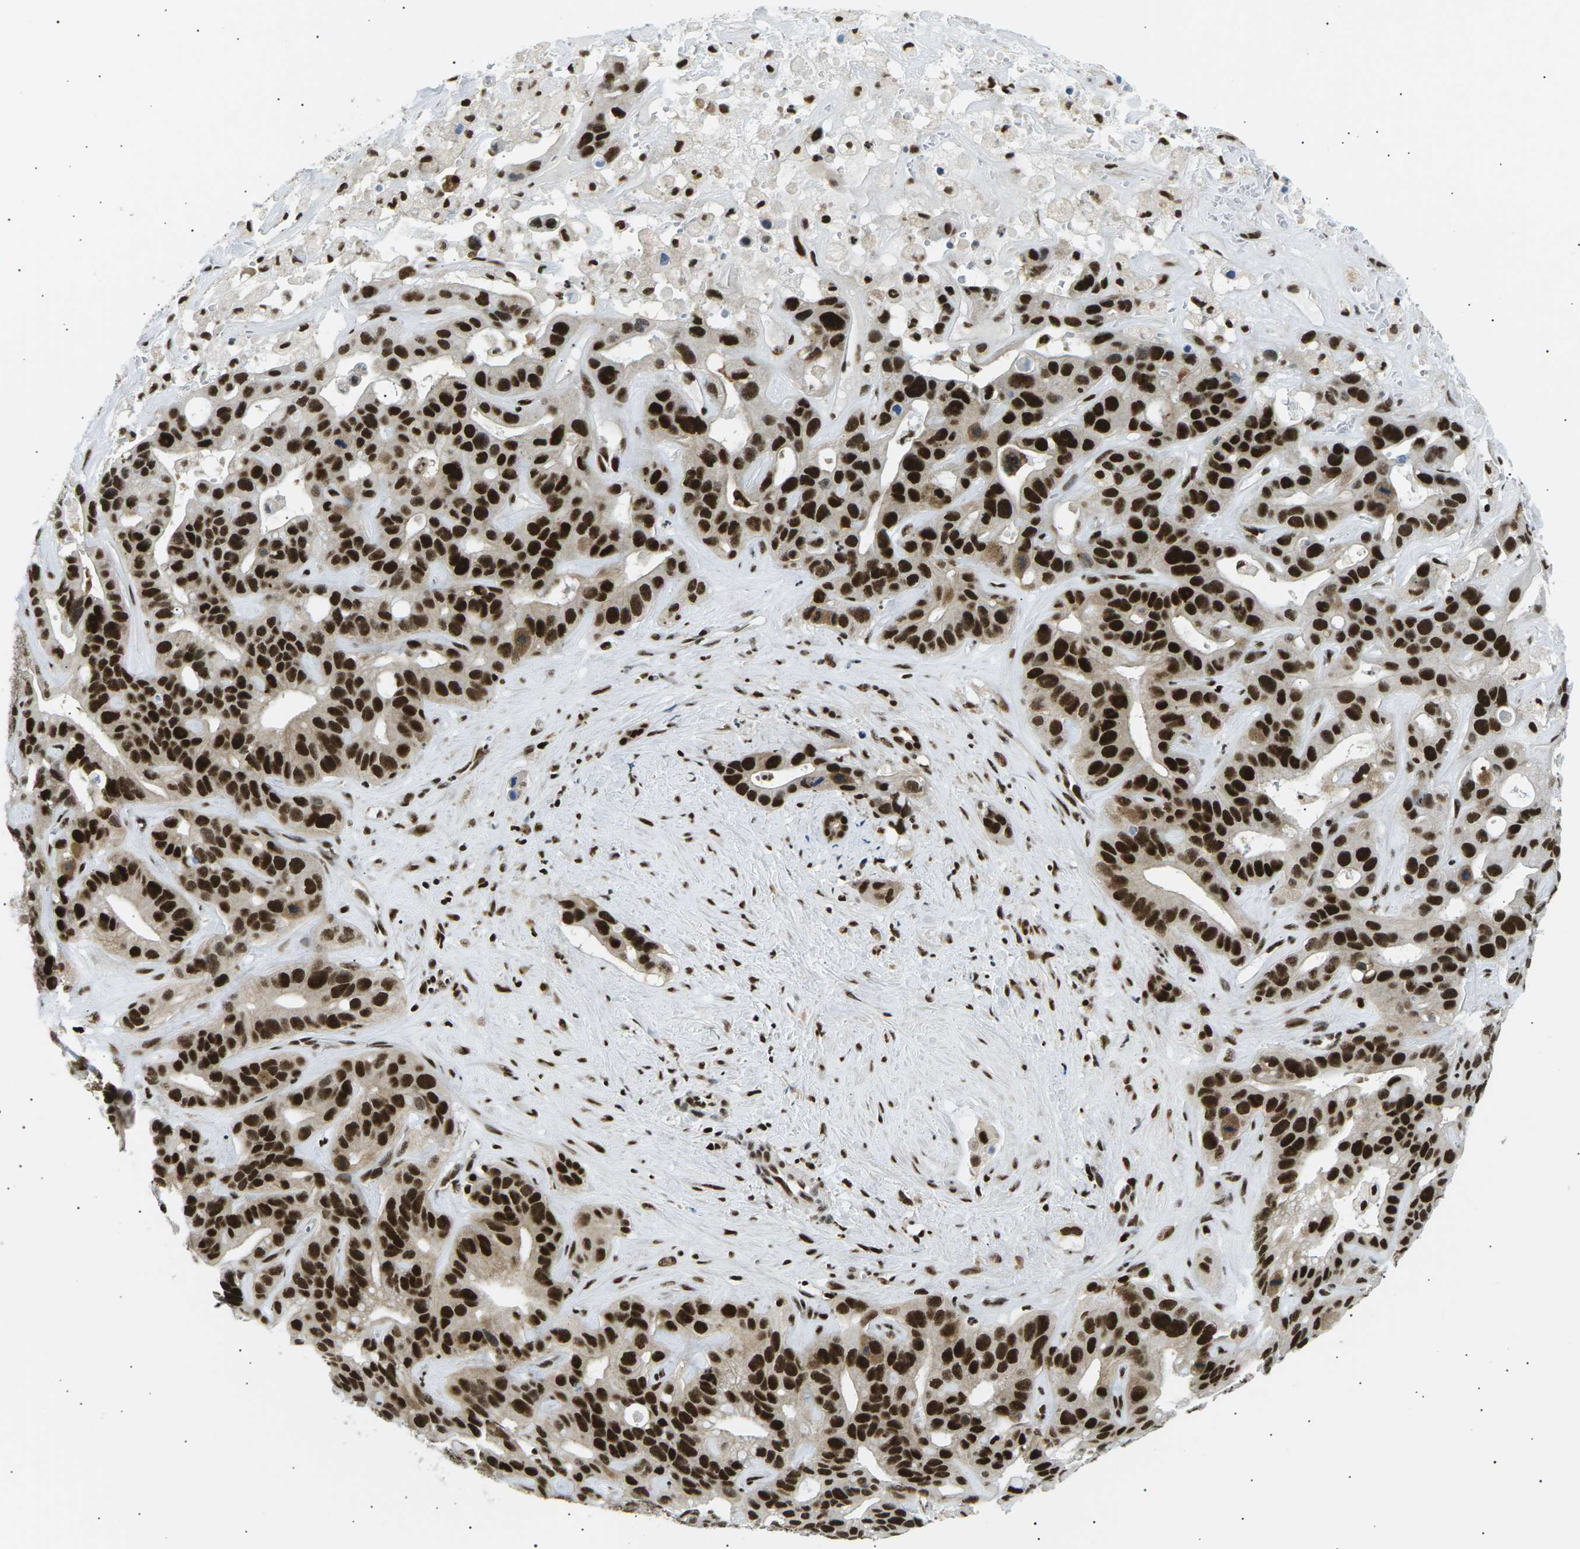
{"staining": {"intensity": "strong", "quantity": ">75%", "location": "nuclear"}, "tissue": "liver cancer", "cell_type": "Tumor cells", "image_type": "cancer", "snomed": [{"axis": "morphology", "description": "Cholangiocarcinoma"}, {"axis": "topography", "description": "Liver"}], "caption": "The immunohistochemical stain labels strong nuclear expression in tumor cells of liver cancer (cholangiocarcinoma) tissue.", "gene": "RPA2", "patient": {"sex": "female", "age": 65}}